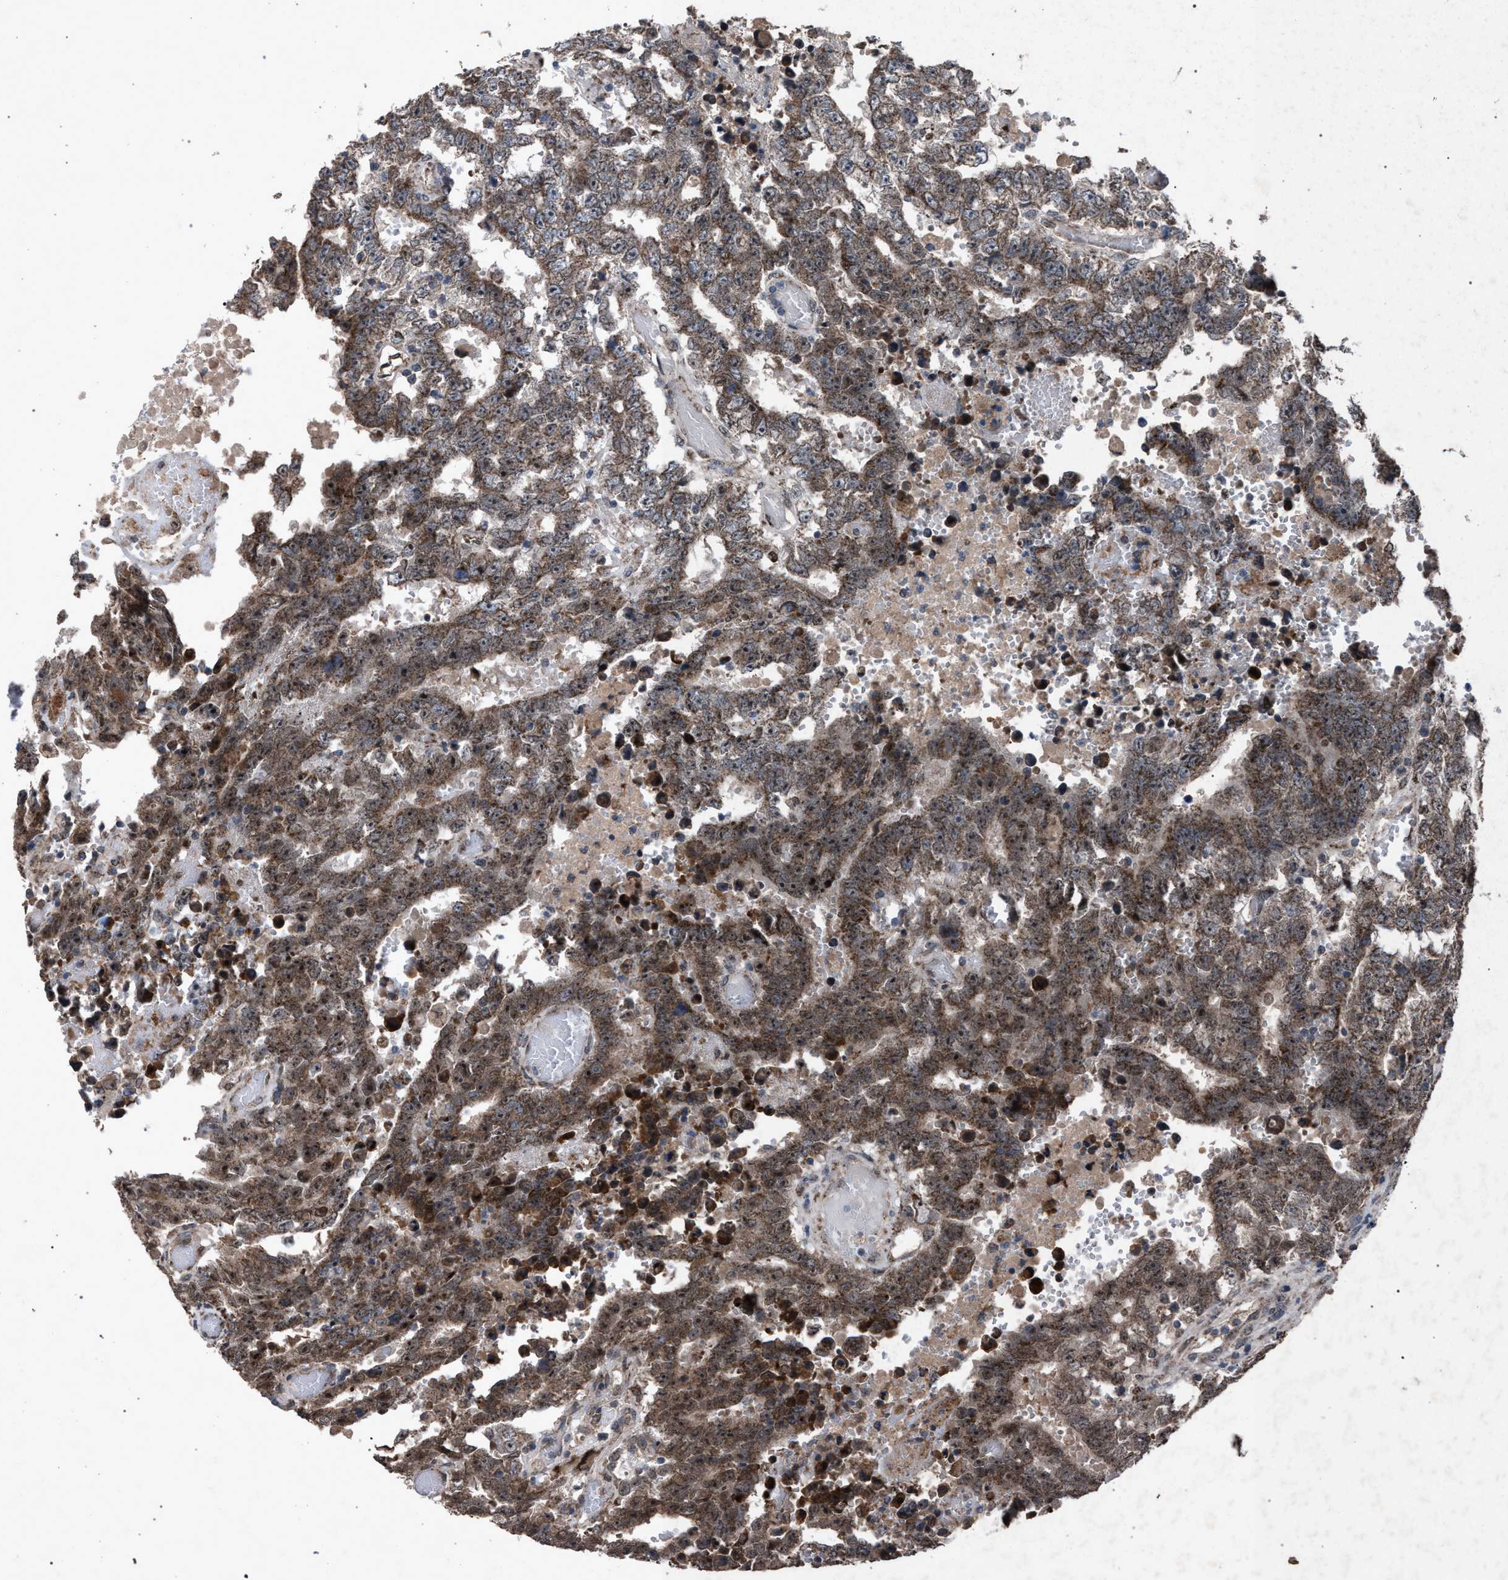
{"staining": {"intensity": "moderate", "quantity": ">75%", "location": "cytoplasmic/membranous,nuclear"}, "tissue": "testis cancer", "cell_type": "Tumor cells", "image_type": "cancer", "snomed": [{"axis": "morphology", "description": "Carcinoma, Embryonal, NOS"}, {"axis": "topography", "description": "Testis"}], "caption": "This histopathology image displays IHC staining of testis cancer, with medium moderate cytoplasmic/membranous and nuclear staining in about >75% of tumor cells.", "gene": "HSD17B4", "patient": {"sex": "male", "age": 25}}